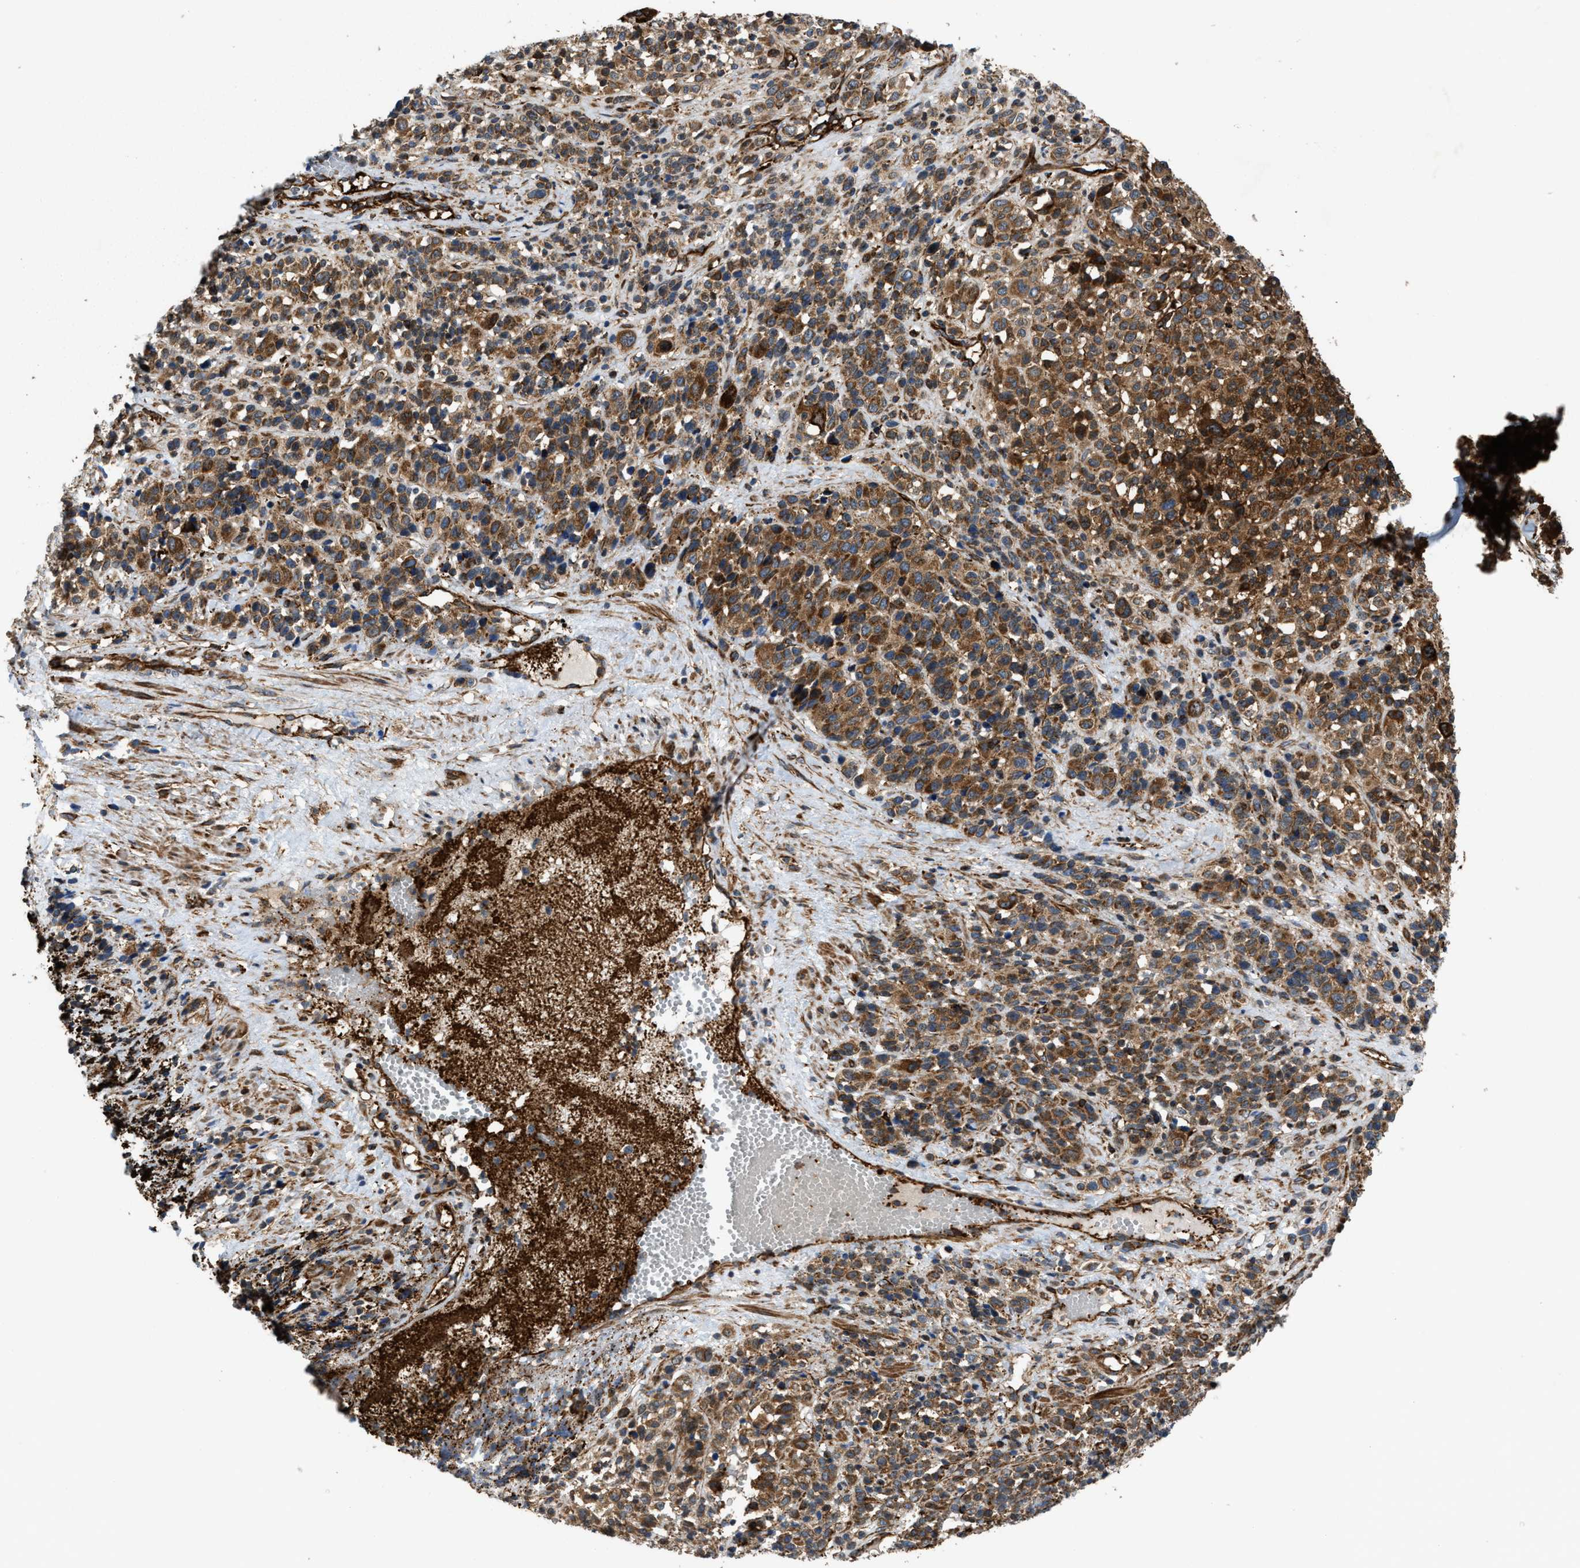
{"staining": {"intensity": "moderate", "quantity": ">75%", "location": "cytoplasmic/membranous"}, "tissue": "melanoma", "cell_type": "Tumor cells", "image_type": "cancer", "snomed": [{"axis": "morphology", "description": "Malignant melanoma, Metastatic site"}, {"axis": "topography", "description": "Skin"}], "caption": "Moderate cytoplasmic/membranous expression for a protein is seen in about >75% of tumor cells of malignant melanoma (metastatic site) using immunohistochemistry (IHC).", "gene": "EGLN1", "patient": {"sex": "female", "age": 74}}